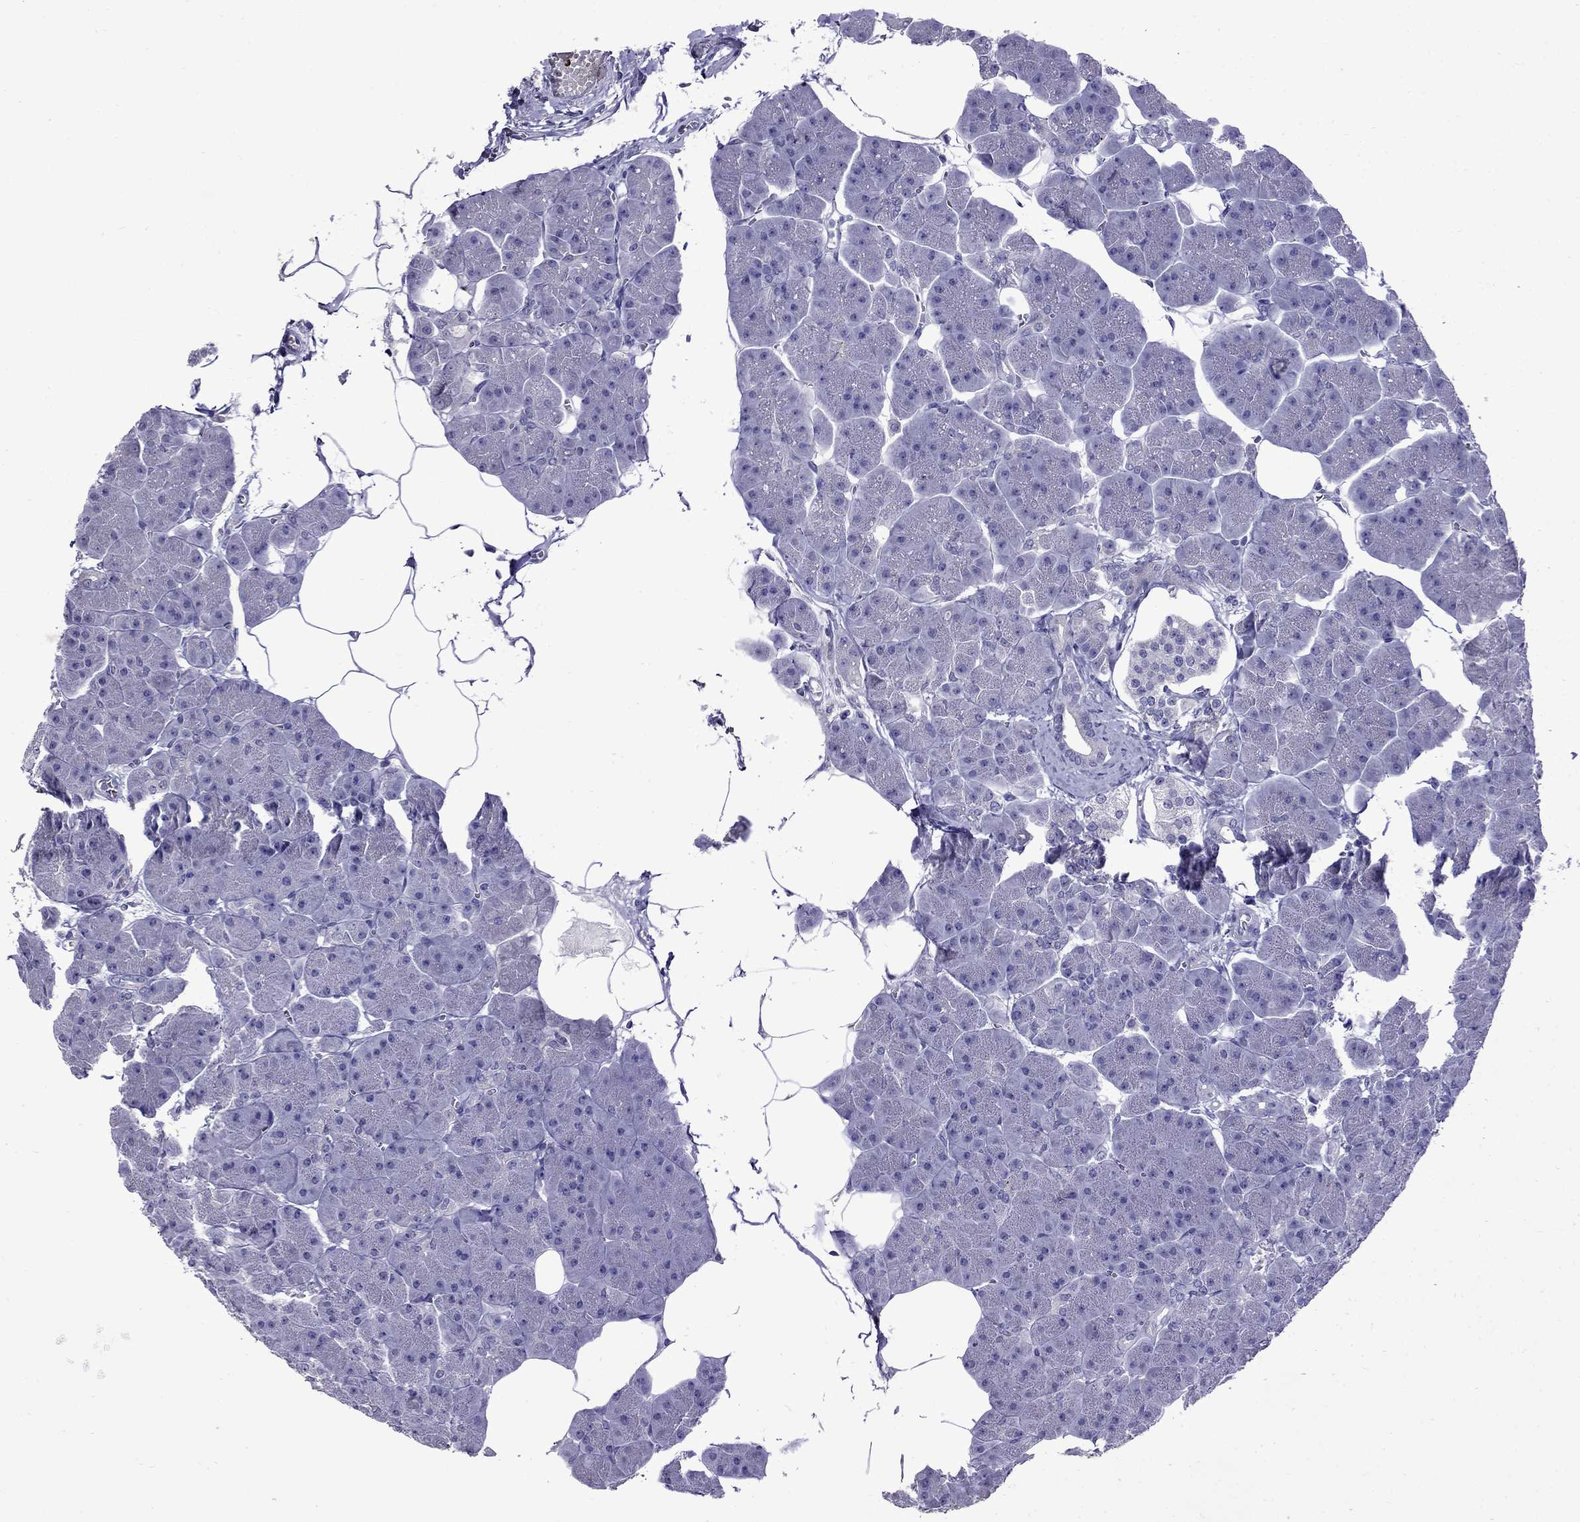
{"staining": {"intensity": "negative", "quantity": "none", "location": "none"}, "tissue": "pancreas", "cell_type": "Exocrine glandular cells", "image_type": "normal", "snomed": [{"axis": "morphology", "description": "Normal tissue, NOS"}, {"axis": "topography", "description": "Adipose tissue"}, {"axis": "topography", "description": "Pancreas"}, {"axis": "topography", "description": "Peripheral nerve tissue"}], "caption": "High magnification brightfield microscopy of normal pancreas stained with DAB (brown) and counterstained with hematoxylin (blue): exocrine glandular cells show no significant expression. (DAB (3,3'-diaminobenzidine) IHC with hematoxylin counter stain).", "gene": "OXCT2", "patient": {"sex": "female", "age": 58}}